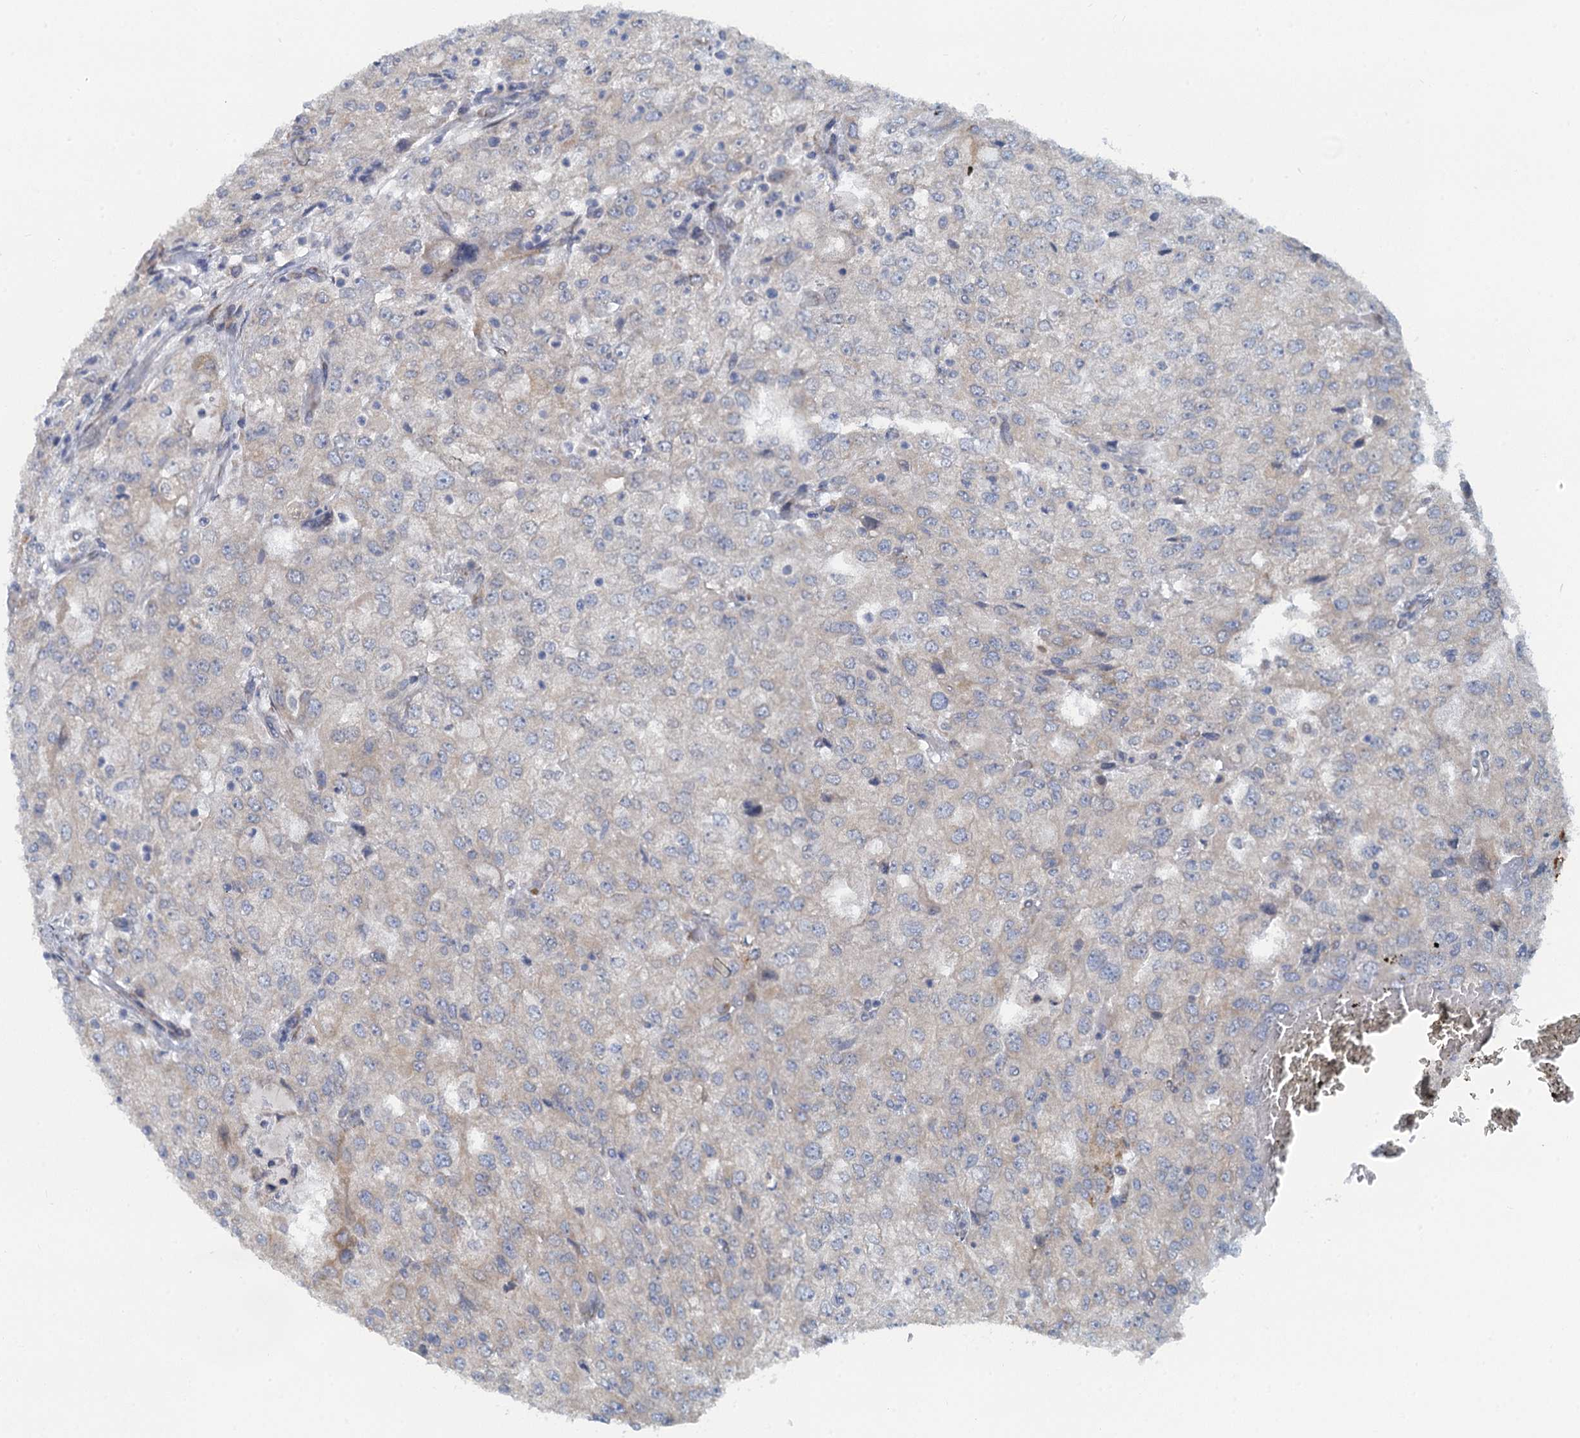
{"staining": {"intensity": "negative", "quantity": "none", "location": "none"}, "tissue": "renal cancer", "cell_type": "Tumor cells", "image_type": "cancer", "snomed": [{"axis": "morphology", "description": "Adenocarcinoma, NOS"}, {"axis": "topography", "description": "Kidney"}], "caption": "There is no significant positivity in tumor cells of renal cancer (adenocarcinoma).", "gene": "POGLUT3", "patient": {"sex": "female", "age": 54}}